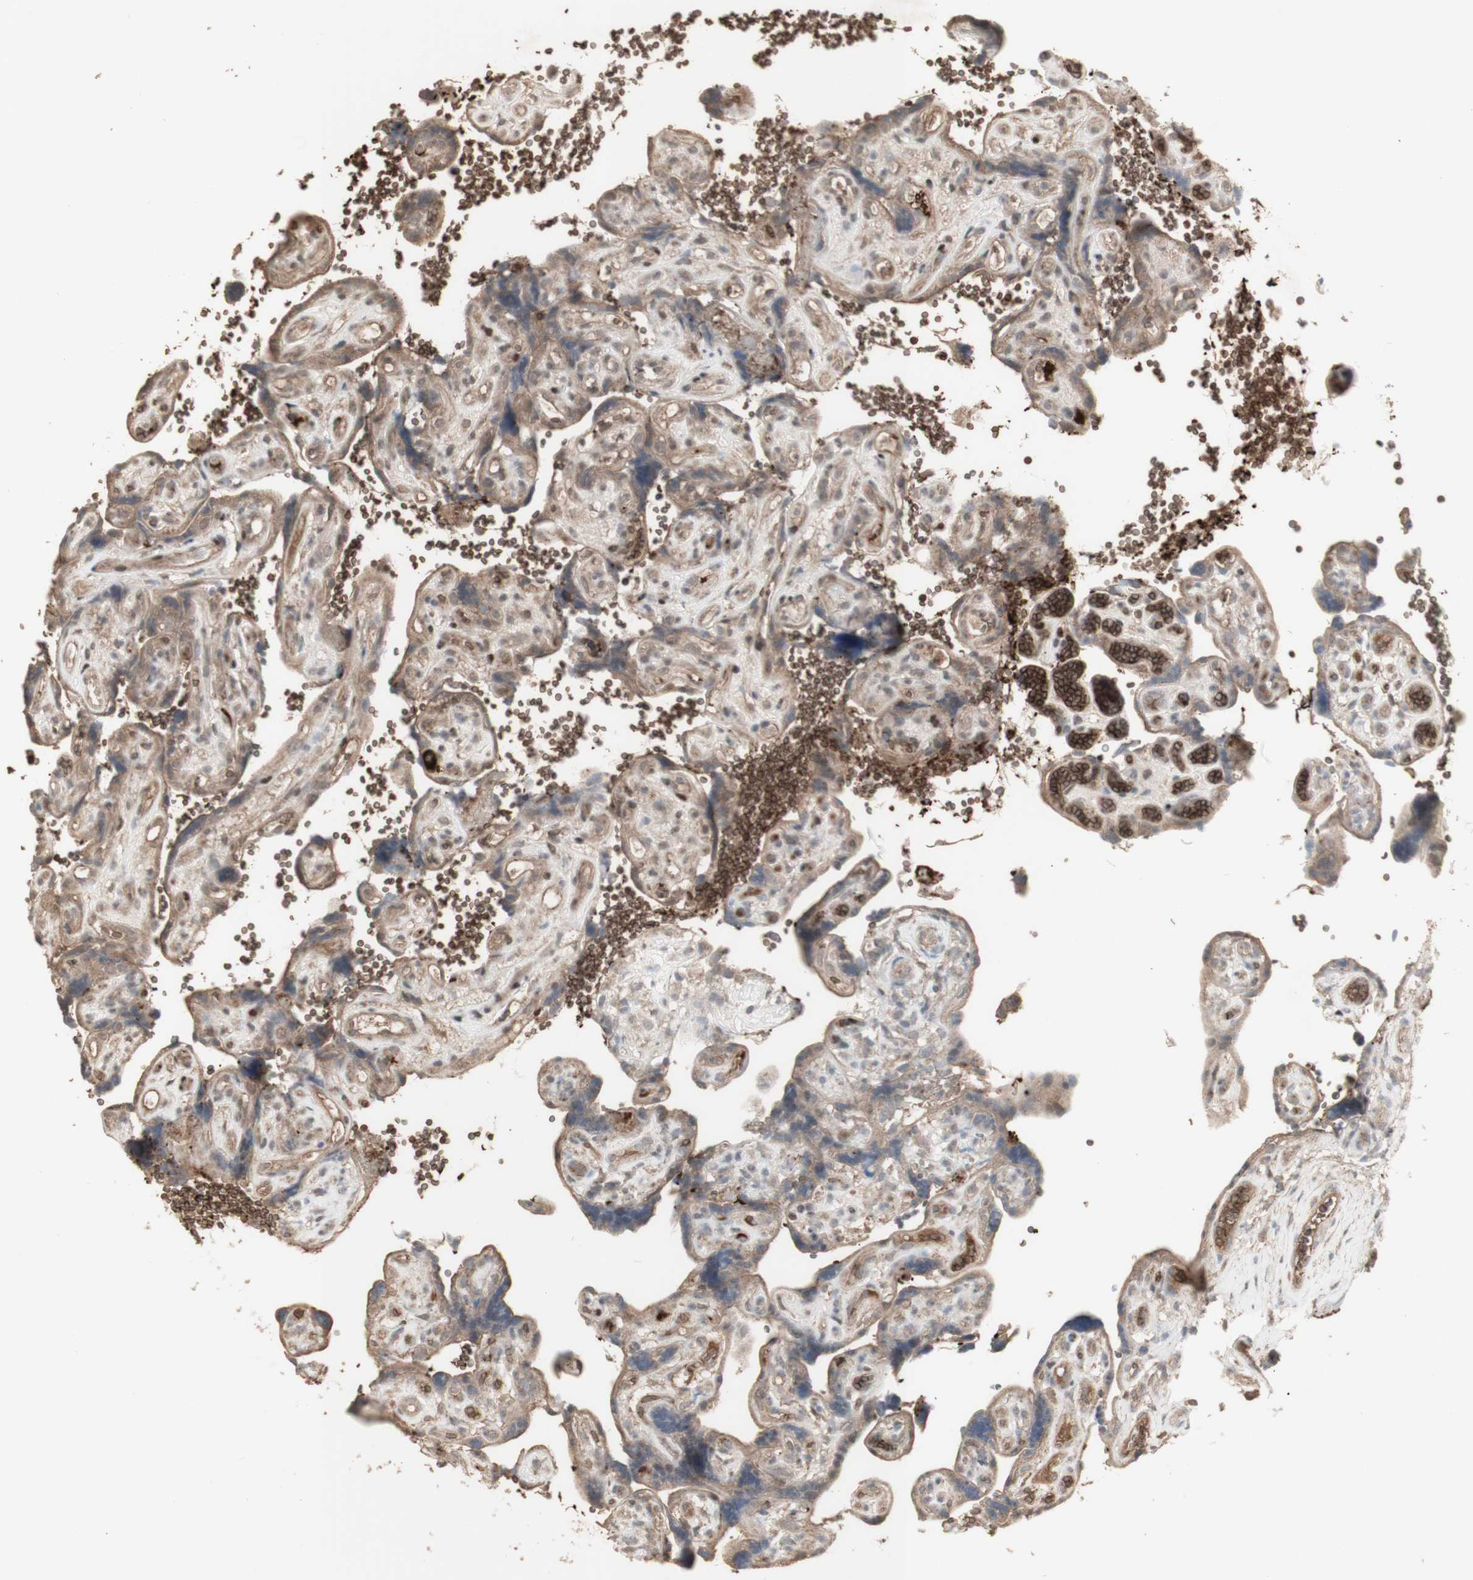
{"staining": {"intensity": "moderate", "quantity": ">75%", "location": "cytoplasmic/membranous"}, "tissue": "placenta", "cell_type": "Trophoblastic cells", "image_type": "normal", "snomed": [{"axis": "morphology", "description": "Normal tissue, NOS"}, {"axis": "topography", "description": "Placenta"}], "caption": "IHC micrograph of unremarkable placenta: placenta stained using IHC displays medium levels of moderate protein expression localized specifically in the cytoplasmic/membranous of trophoblastic cells, appearing as a cytoplasmic/membranous brown color.", "gene": "ALOX12", "patient": {"sex": "female", "age": 30}}